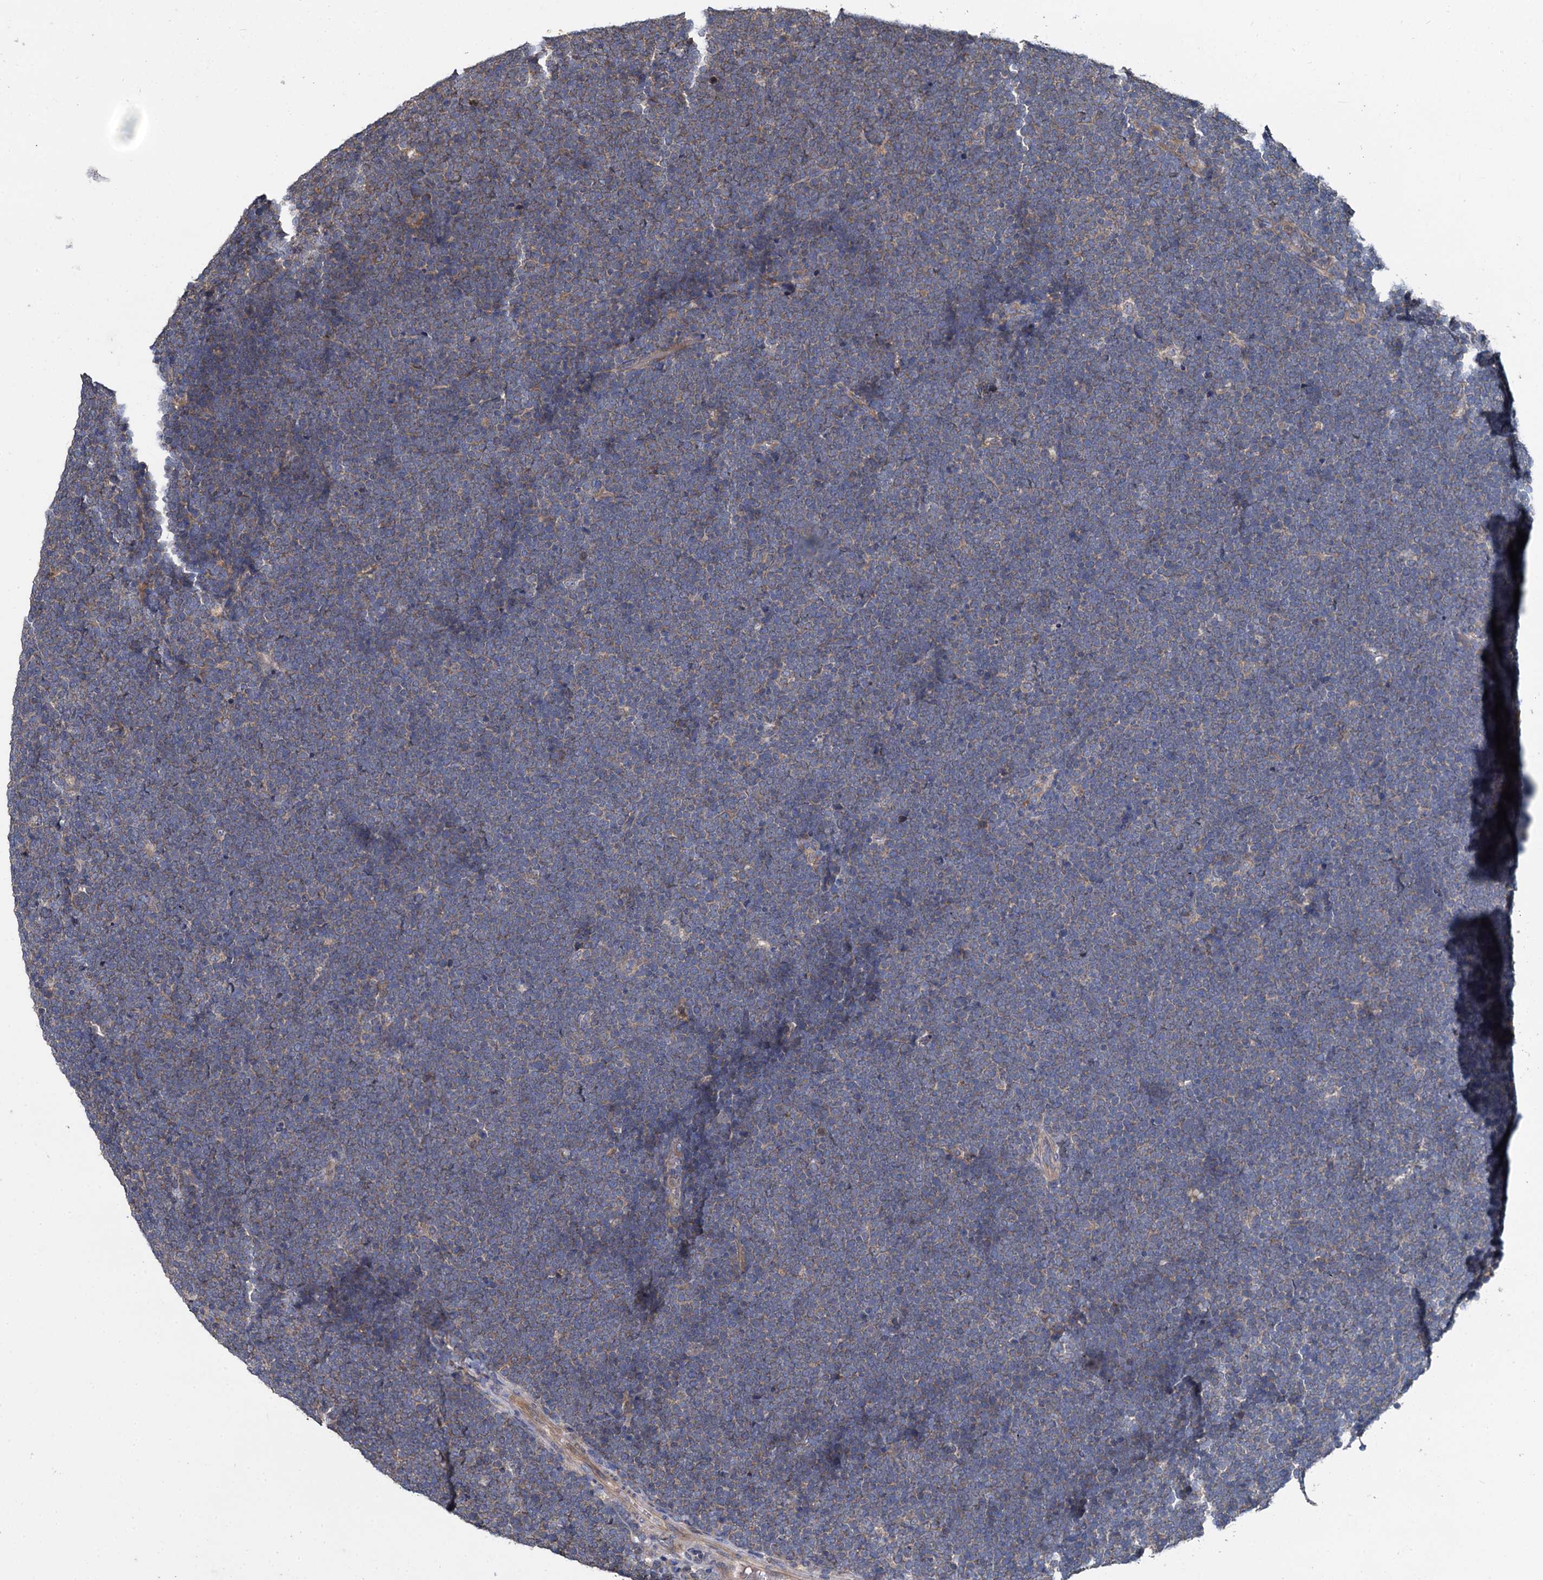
{"staining": {"intensity": "weak", "quantity": "25%-75%", "location": "cytoplasmic/membranous"}, "tissue": "lymphoma", "cell_type": "Tumor cells", "image_type": "cancer", "snomed": [{"axis": "morphology", "description": "Malignant lymphoma, non-Hodgkin's type, High grade"}, {"axis": "topography", "description": "Lymph node"}], "caption": "DAB (3,3'-diaminobenzidine) immunohistochemical staining of lymphoma displays weak cytoplasmic/membranous protein positivity in approximately 25%-75% of tumor cells. The staining is performed using DAB brown chromogen to label protein expression. The nuclei are counter-stained blue using hematoxylin.", "gene": "CEP192", "patient": {"sex": "male", "age": 13}}